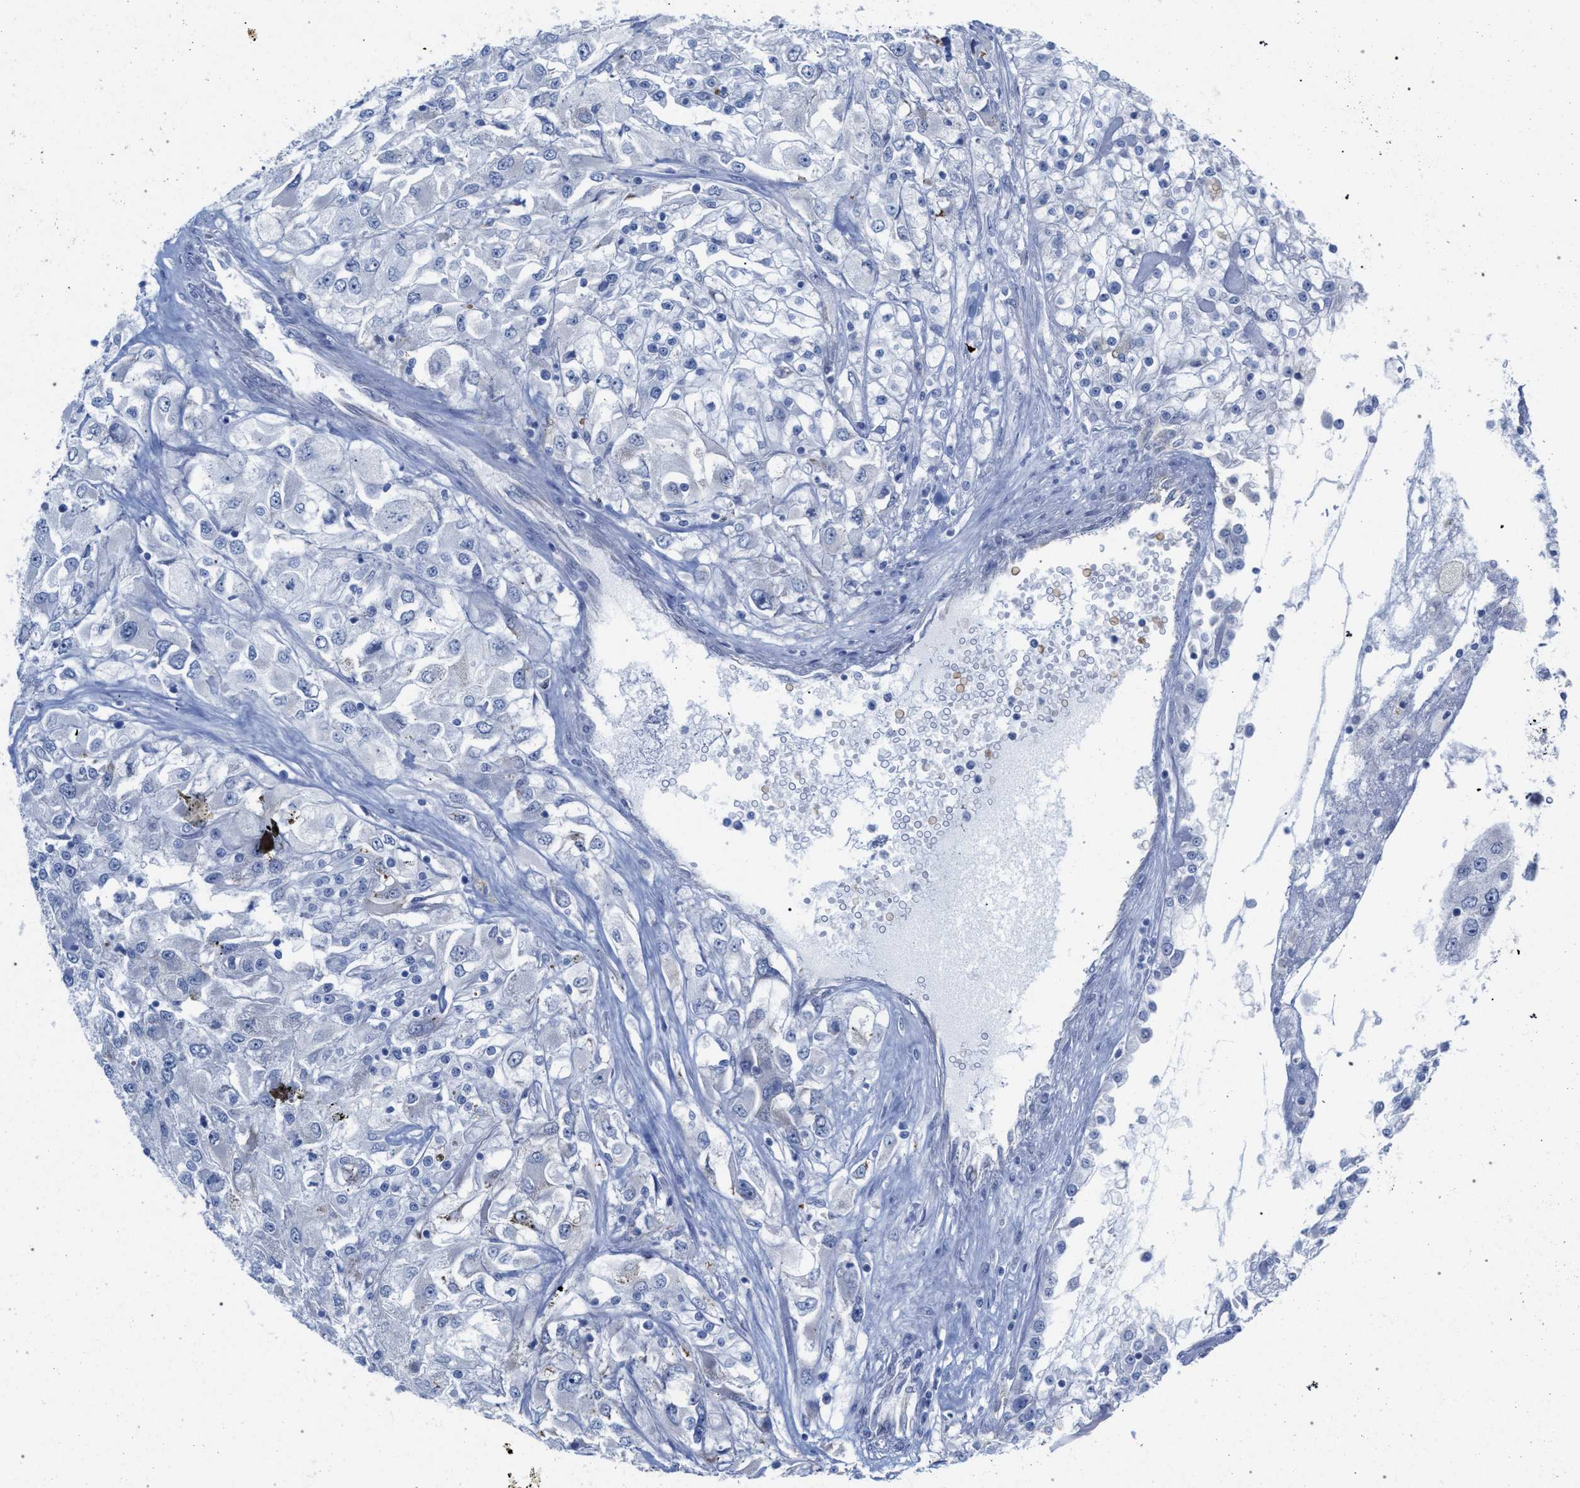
{"staining": {"intensity": "negative", "quantity": "none", "location": "none"}, "tissue": "renal cancer", "cell_type": "Tumor cells", "image_type": "cancer", "snomed": [{"axis": "morphology", "description": "Adenocarcinoma, NOS"}, {"axis": "topography", "description": "Kidney"}], "caption": "This is an IHC image of human renal cancer. There is no staining in tumor cells.", "gene": "FHOD3", "patient": {"sex": "female", "age": 52}}